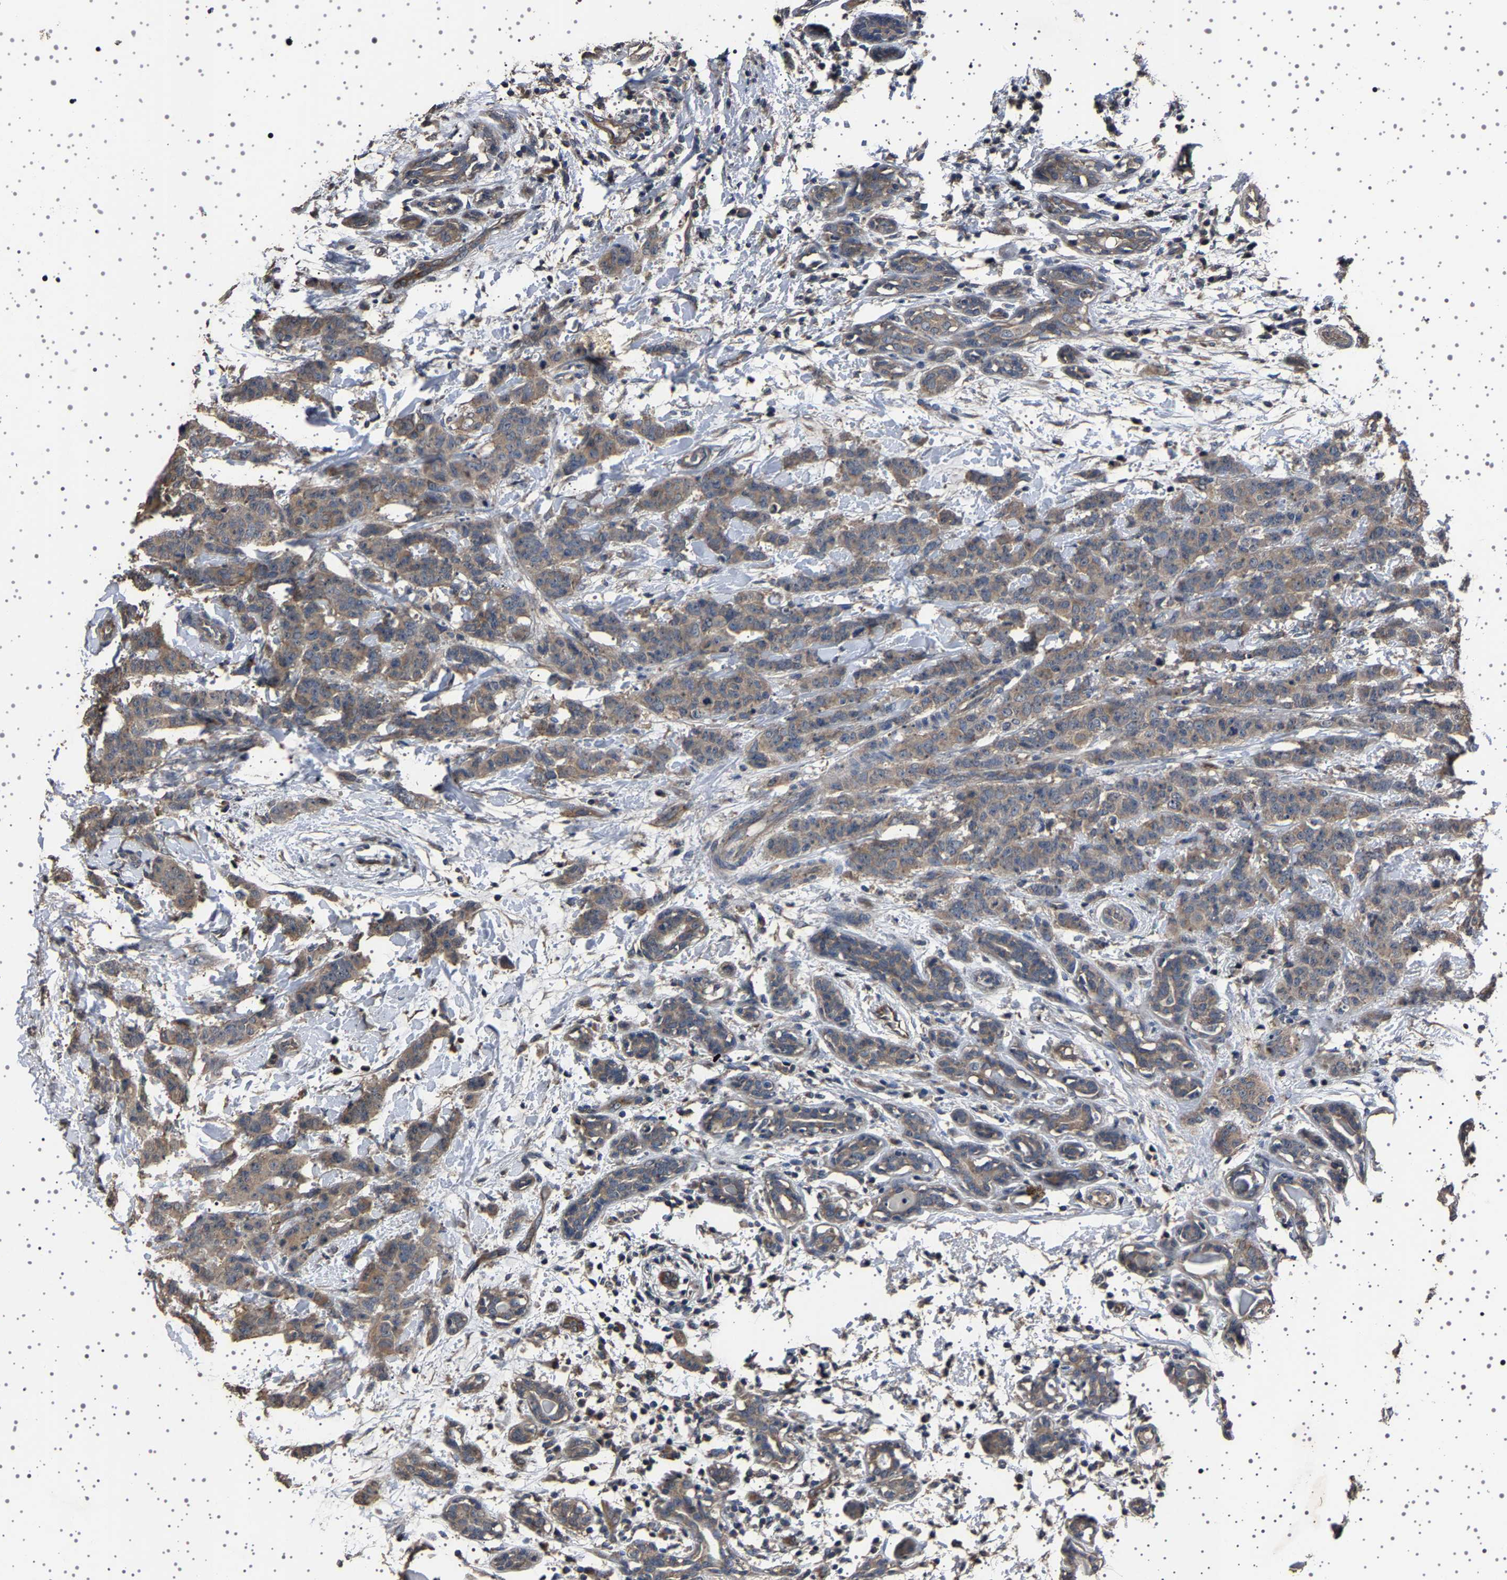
{"staining": {"intensity": "moderate", "quantity": ">75%", "location": "cytoplasmic/membranous"}, "tissue": "breast cancer", "cell_type": "Tumor cells", "image_type": "cancer", "snomed": [{"axis": "morphology", "description": "Normal tissue, NOS"}, {"axis": "morphology", "description": "Duct carcinoma"}, {"axis": "topography", "description": "Breast"}], "caption": "IHC of breast cancer (invasive ductal carcinoma) exhibits medium levels of moderate cytoplasmic/membranous staining in approximately >75% of tumor cells.", "gene": "NCKAP1", "patient": {"sex": "female", "age": 40}}